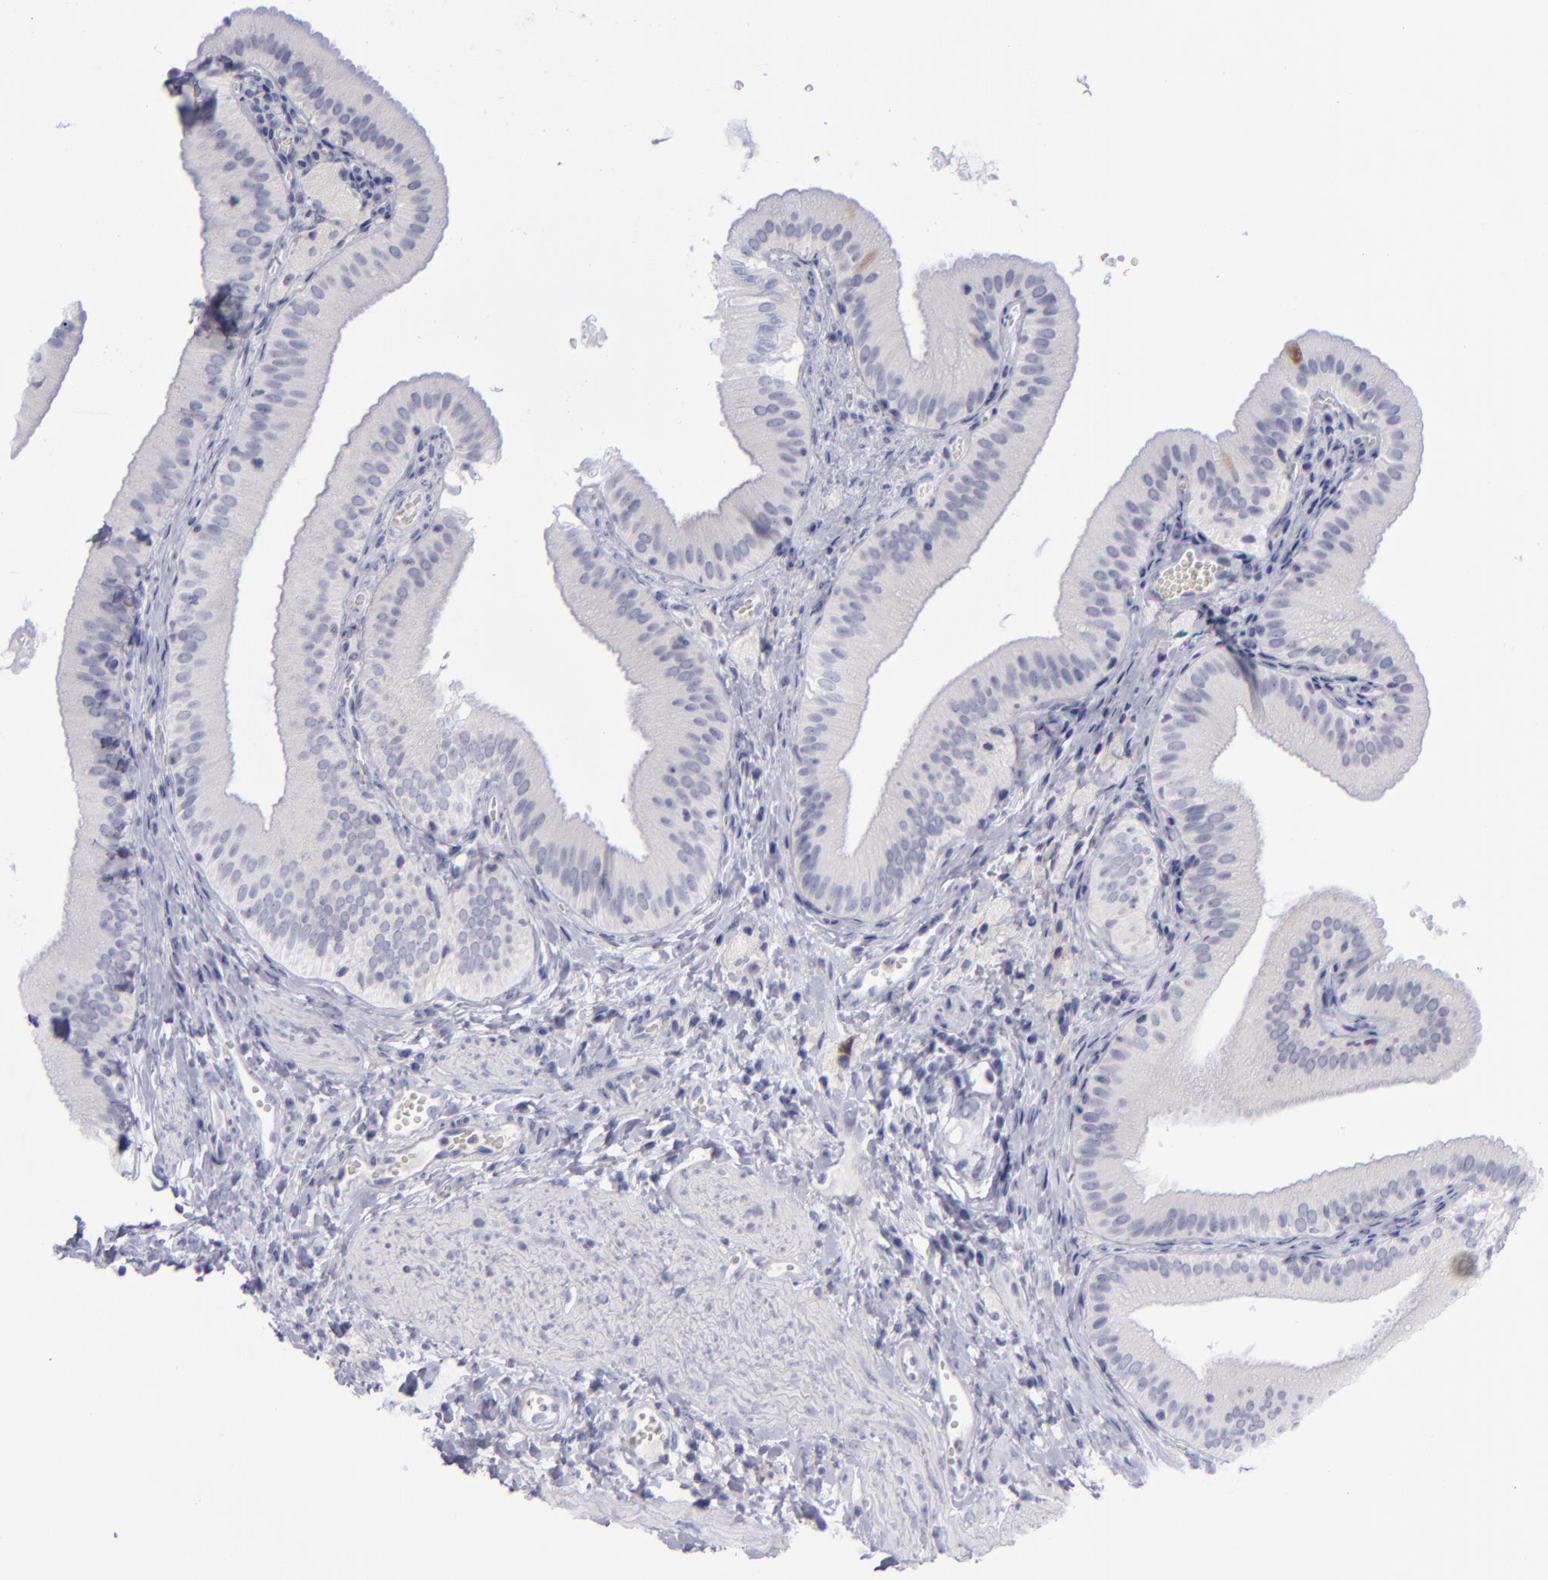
{"staining": {"intensity": "negative", "quantity": "none", "location": "none"}, "tissue": "gallbladder", "cell_type": "Glandular cells", "image_type": "normal", "snomed": [{"axis": "morphology", "description": "Normal tissue, NOS"}, {"axis": "topography", "description": "Gallbladder"}], "caption": "This is an immunohistochemistry (IHC) photomicrograph of benign gallbladder. There is no positivity in glandular cells.", "gene": "AURKA", "patient": {"sex": "female", "age": 24}}